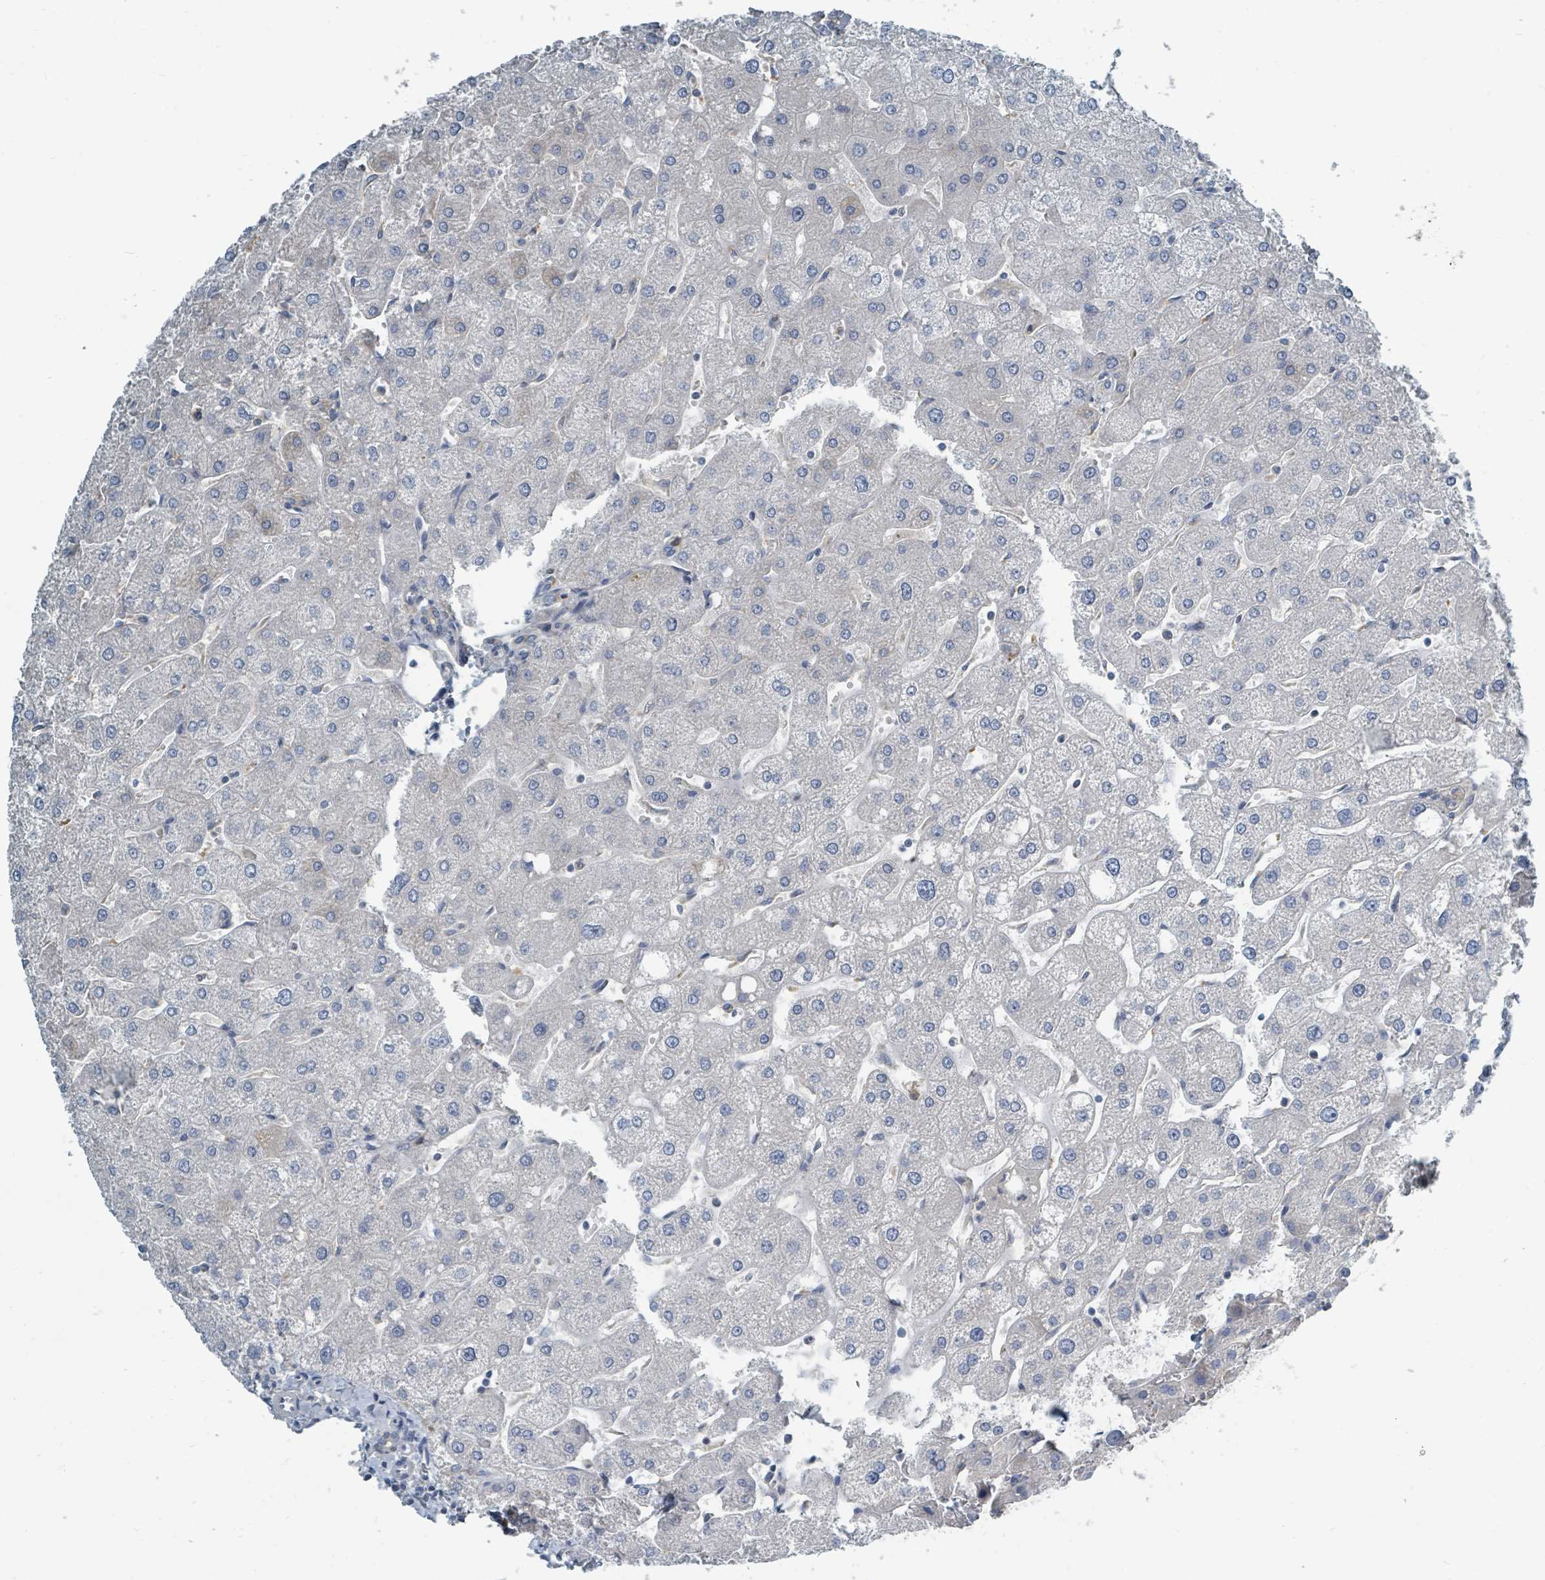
{"staining": {"intensity": "negative", "quantity": "none", "location": "none"}, "tissue": "liver", "cell_type": "Cholangiocytes", "image_type": "normal", "snomed": [{"axis": "morphology", "description": "Normal tissue, NOS"}, {"axis": "topography", "description": "Liver"}], "caption": "The image exhibits no significant expression in cholangiocytes of liver.", "gene": "SLC25A23", "patient": {"sex": "male", "age": 67}}